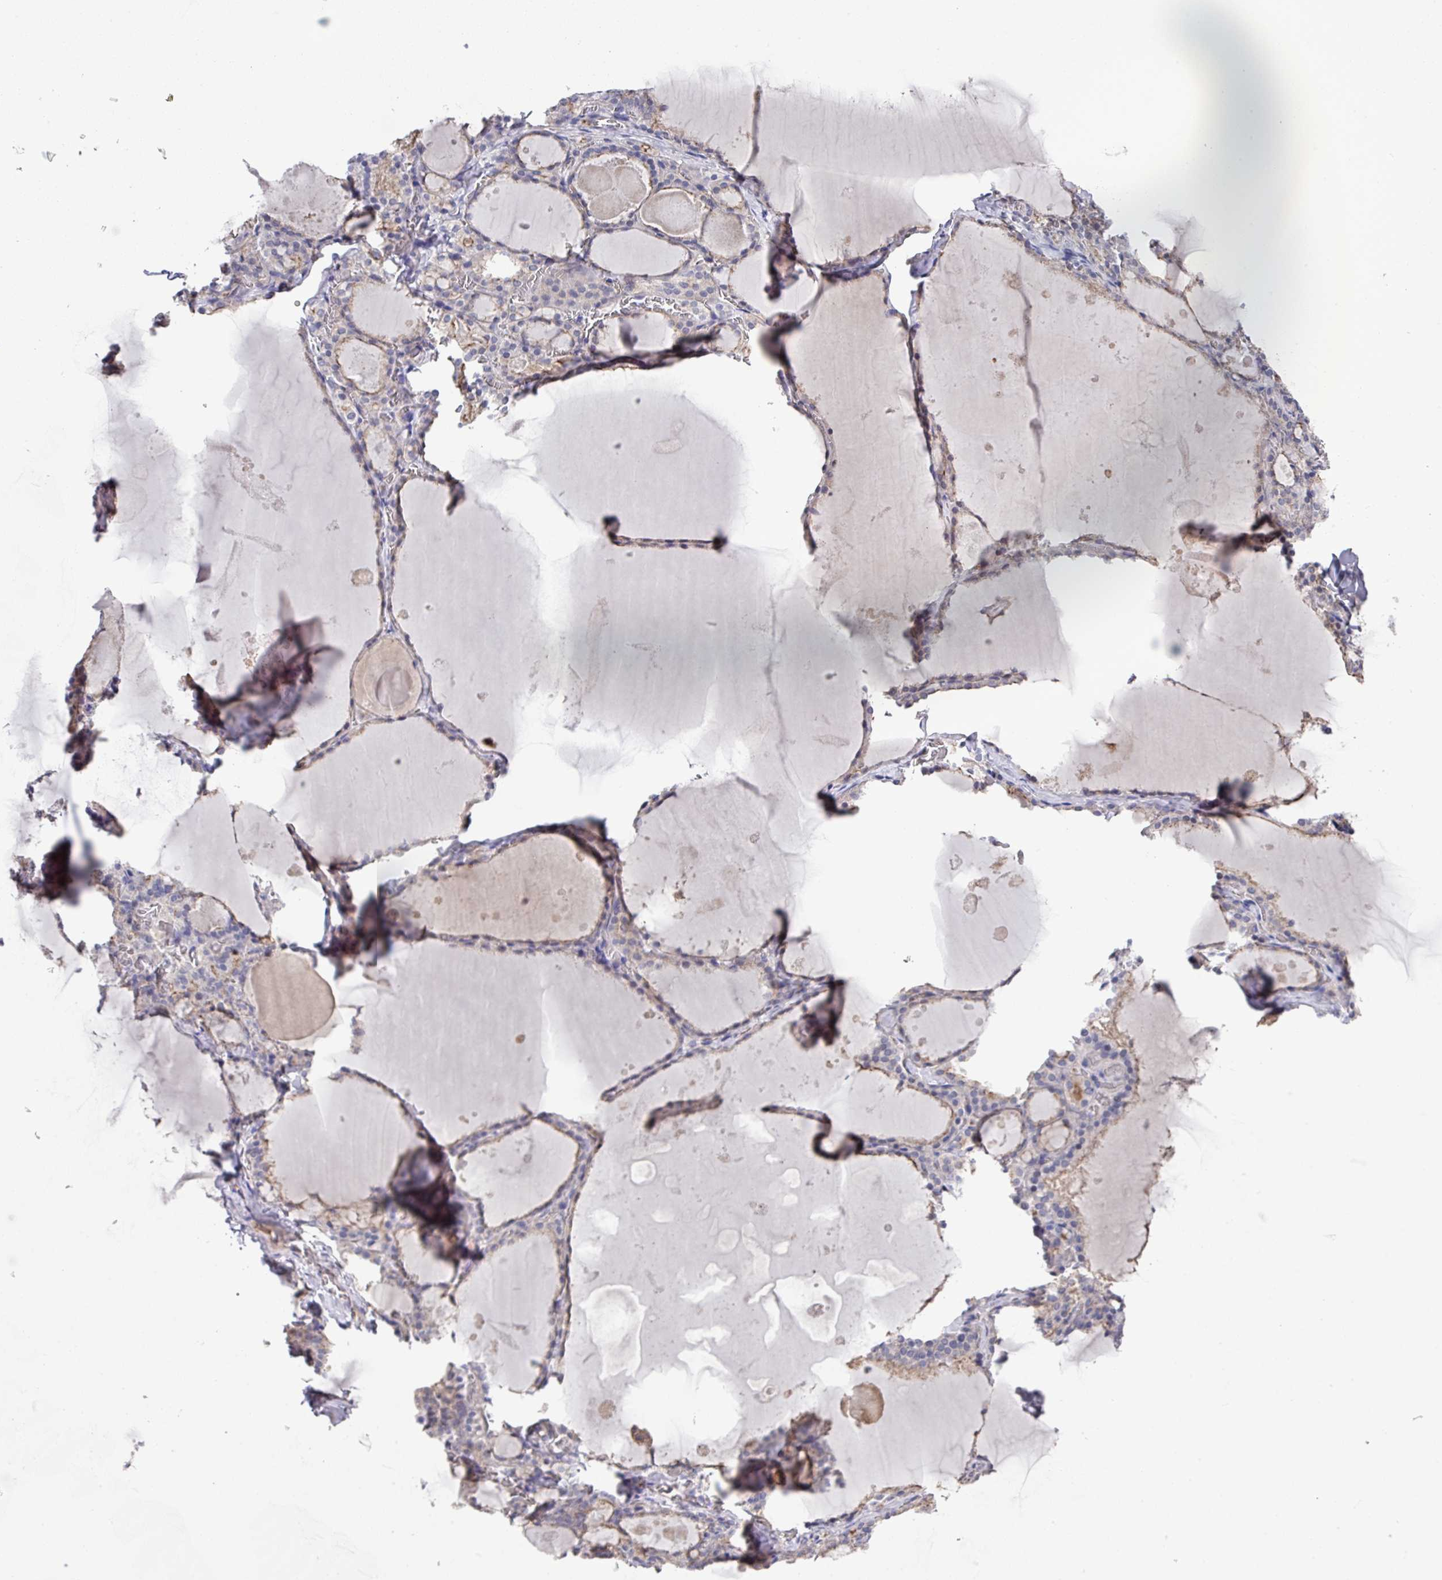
{"staining": {"intensity": "moderate", "quantity": "<25%", "location": "cytoplasmic/membranous"}, "tissue": "thyroid gland", "cell_type": "Glandular cells", "image_type": "normal", "snomed": [{"axis": "morphology", "description": "Normal tissue, NOS"}, {"axis": "topography", "description": "Thyroid gland"}], "caption": "Glandular cells show moderate cytoplasmic/membranous staining in about <25% of cells in benign thyroid gland.", "gene": "PRR5", "patient": {"sex": "male", "age": 56}}